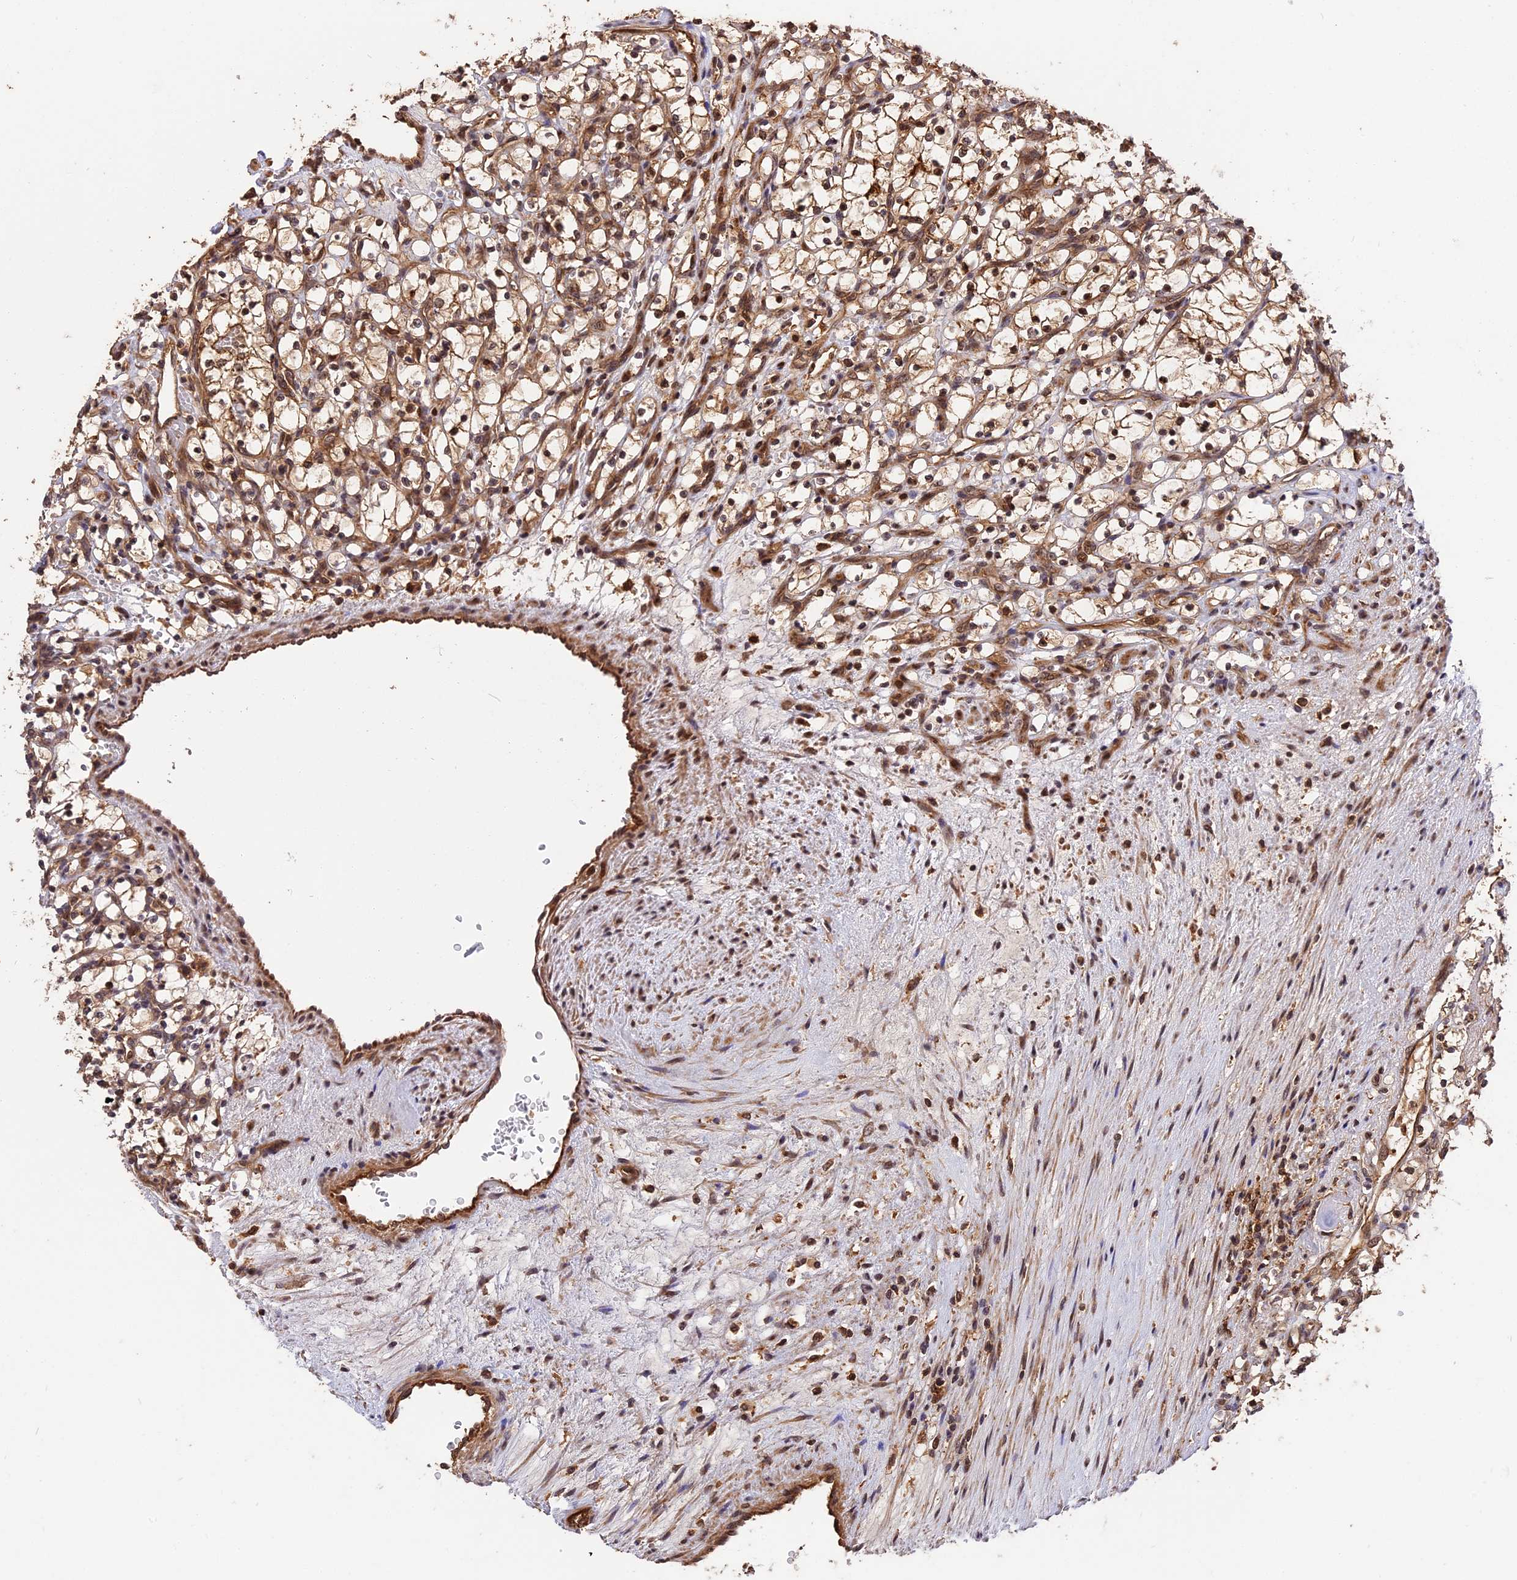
{"staining": {"intensity": "moderate", "quantity": ">75%", "location": "cytoplasmic/membranous"}, "tissue": "renal cancer", "cell_type": "Tumor cells", "image_type": "cancer", "snomed": [{"axis": "morphology", "description": "Adenocarcinoma, NOS"}, {"axis": "topography", "description": "Kidney"}], "caption": "Immunohistochemistry (IHC) image of neoplastic tissue: human renal adenocarcinoma stained using immunohistochemistry reveals medium levels of moderate protein expression localized specifically in the cytoplasmic/membranous of tumor cells, appearing as a cytoplasmic/membranous brown color.", "gene": "ESCO1", "patient": {"sex": "female", "age": 69}}